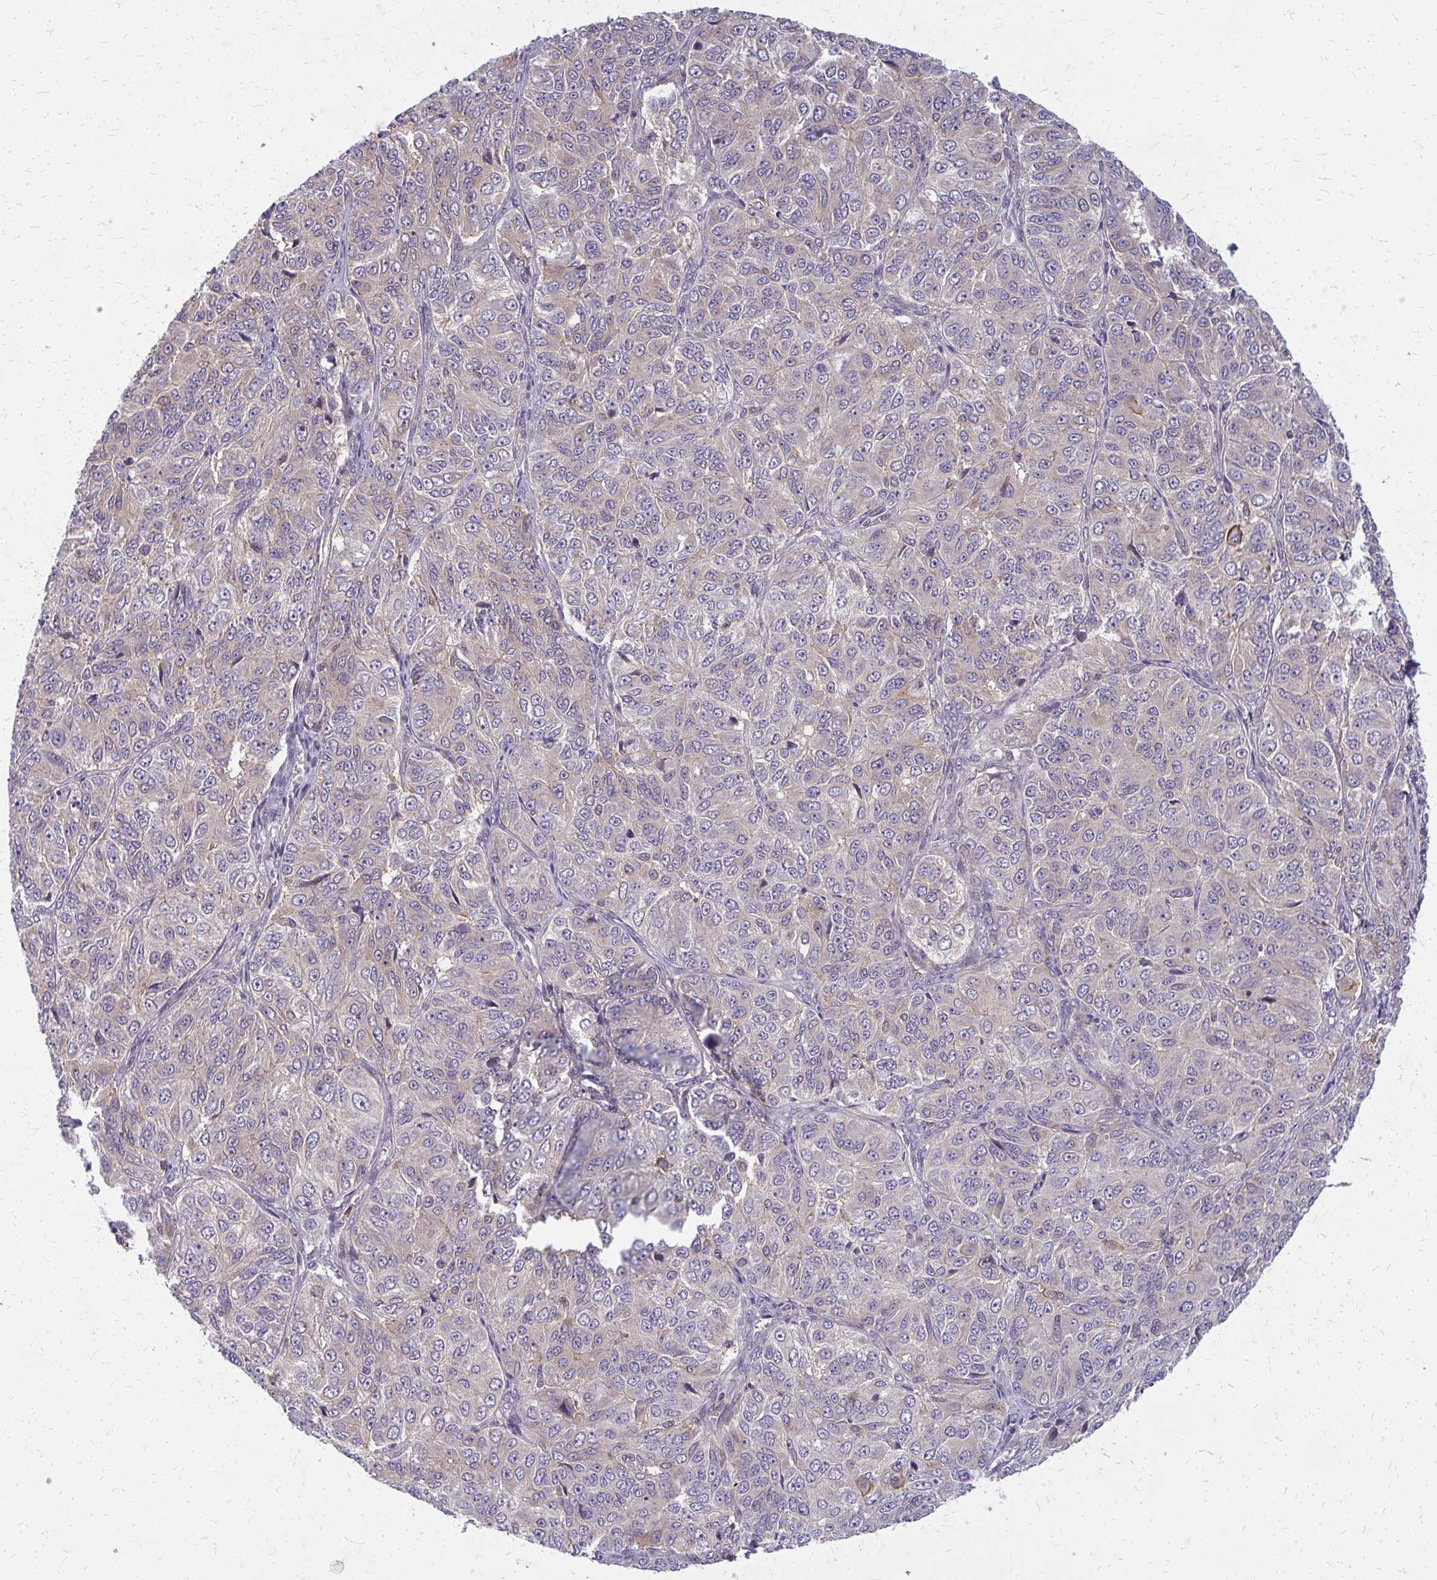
{"staining": {"intensity": "weak", "quantity": "25%-75%", "location": "cytoplasmic/membranous"}, "tissue": "ovarian cancer", "cell_type": "Tumor cells", "image_type": "cancer", "snomed": [{"axis": "morphology", "description": "Carcinoma, endometroid"}, {"axis": "topography", "description": "Ovary"}], "caption": "Tumor cells demonstrate low levels of weak cytoplasmic/membranous staining in about 25%-75% of cells in ovarian cancer.", "gene": "OXNAD1", "patient": {"sex": "female", "age": 51}}